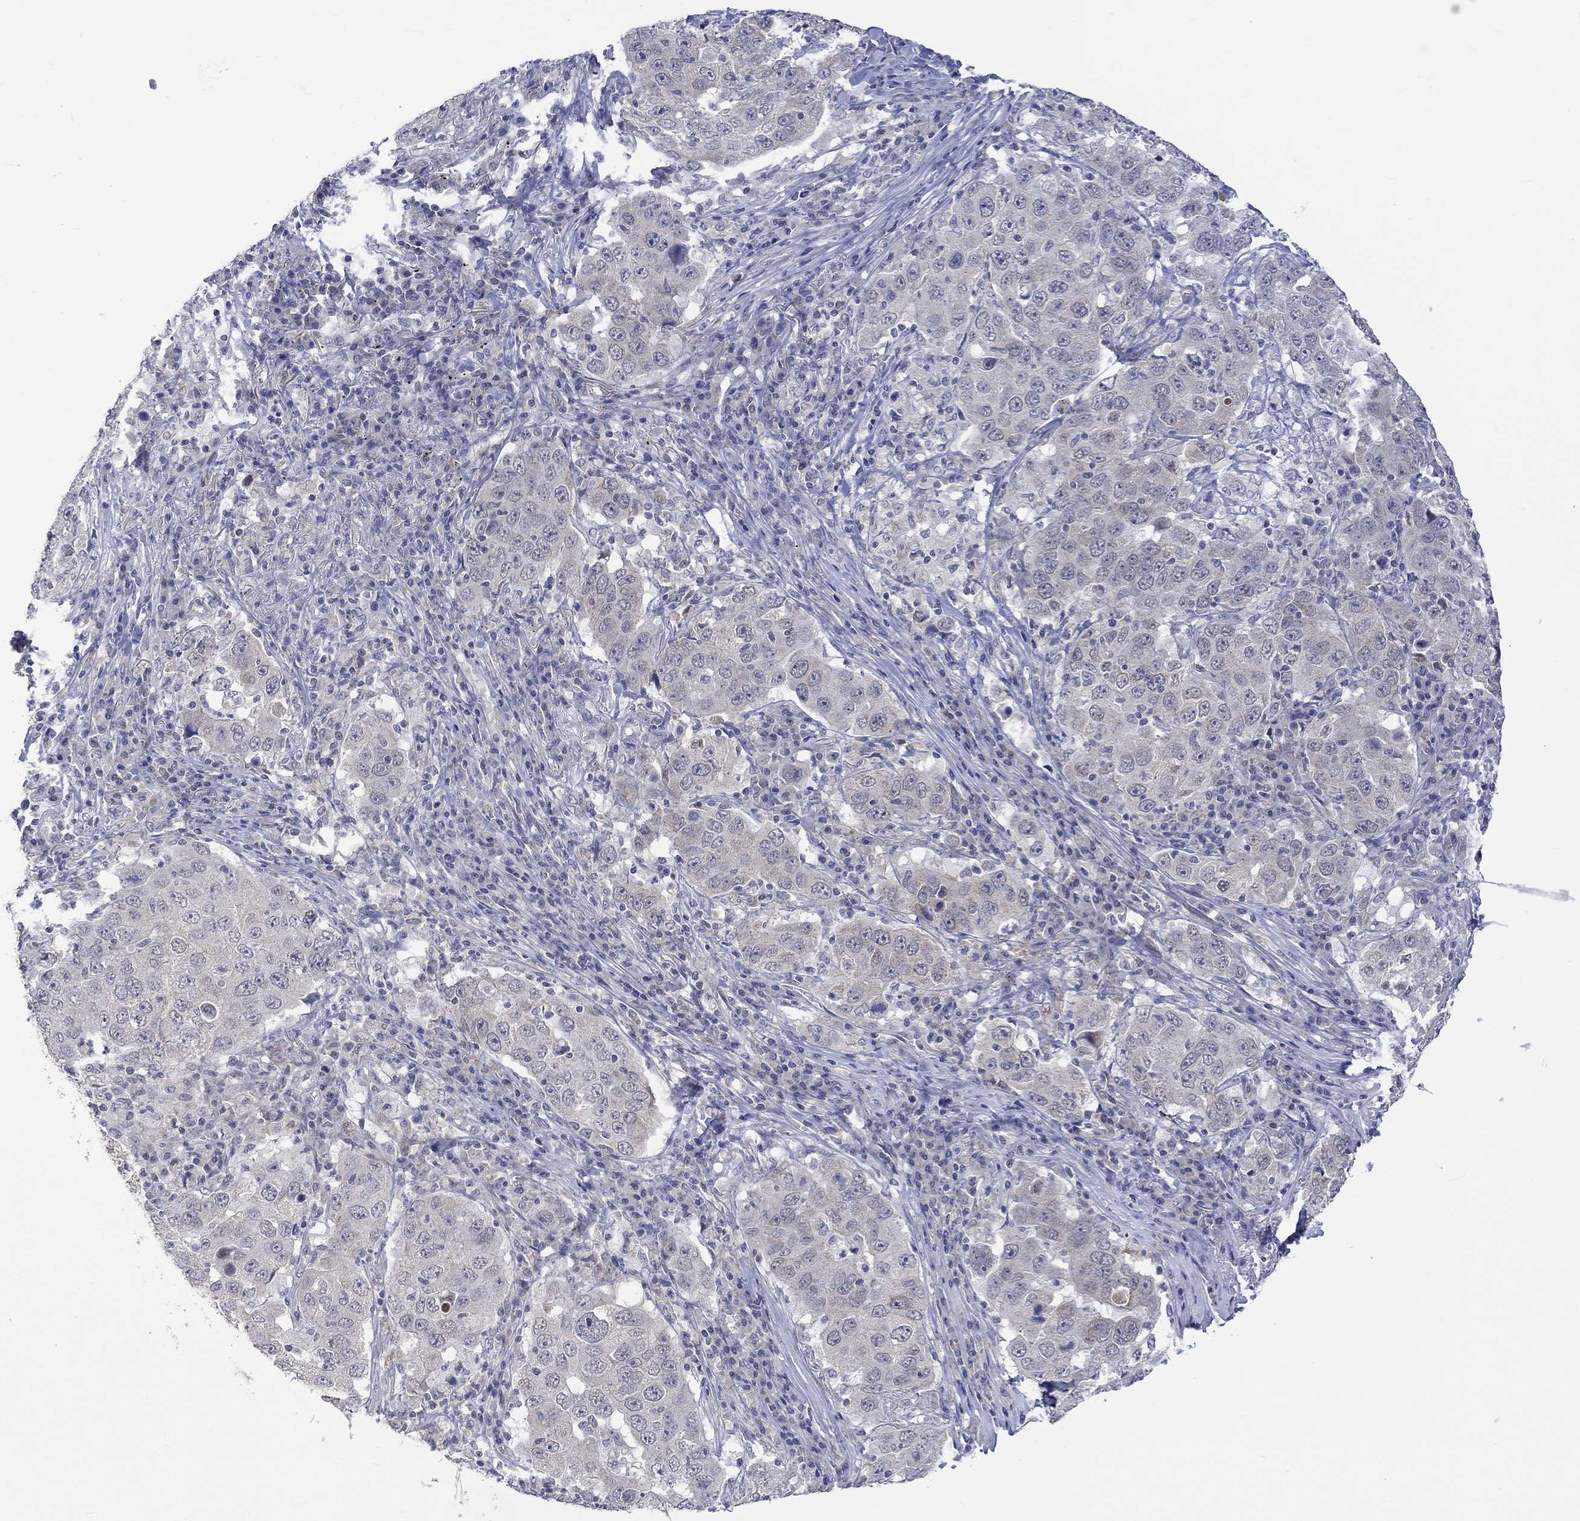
{"staining": {"intensity": "negative", "quantity": "none", "location": "none"}, "tissue": "lung cancer", "cell_type": "Tumor cells", "image_type": "cancer", "snomed": [{"axis": "morphology", "description": "Adenocarcinoma, NOS"}, {"axis": "topography", "description": "Lung"}], "caption": "Protein analysis of lung cancer displays no significant staining in tumor cells. (DAB immunohistochemistry with hematoxylin counter stain).", "gene": "SLC48A1", "patient": {"sex": "male", "age": 73}}